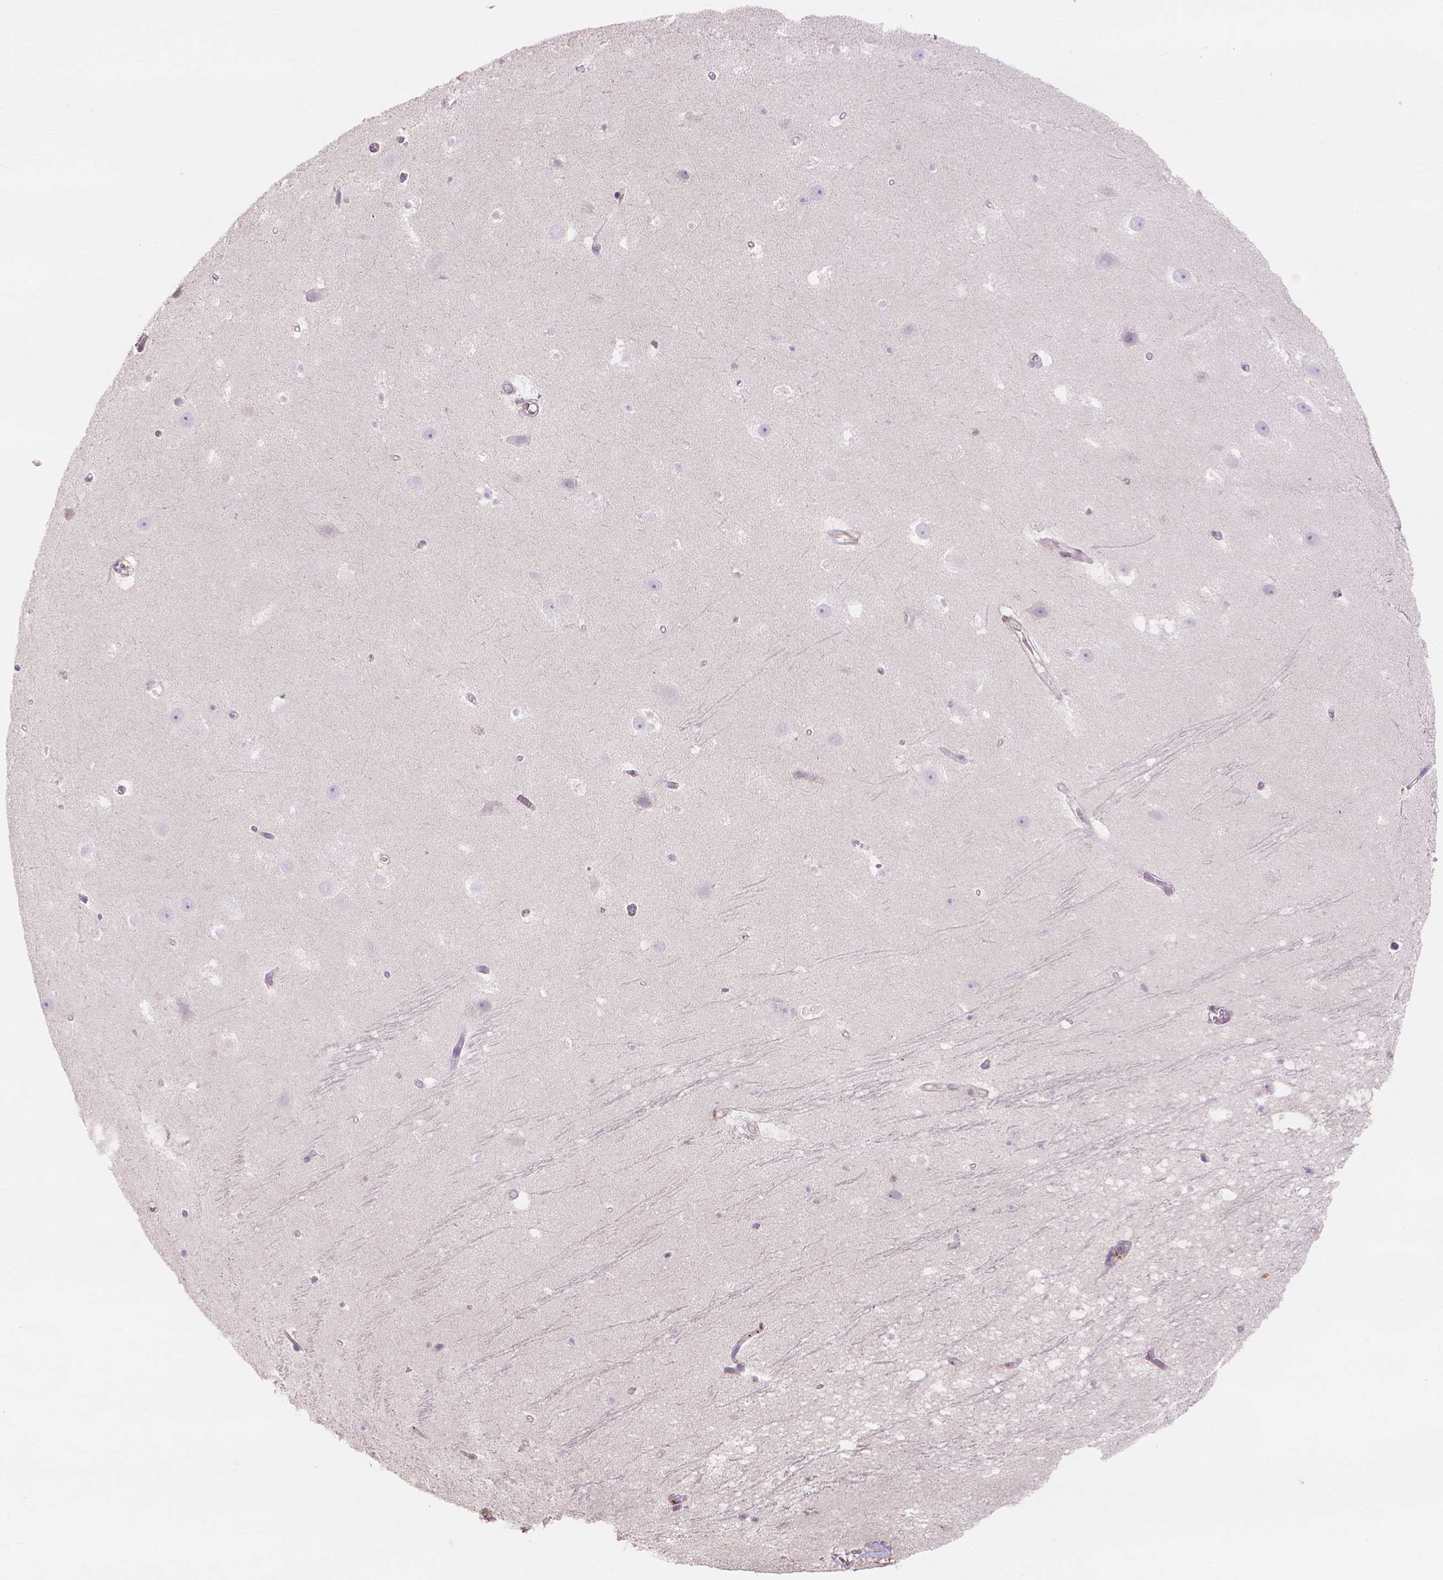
{"staining": {"intensity": "negative", "quantity": "none", "location": "none"}, "tissue": "hippocampus", "cell_type": "Glial cells", "image_type": "normal", "snomed": [{"axis": "morphology", "description": "Normal tissue, NOS"}, {"axis": "topography", "description": "Hippocampus"}], "caption": "Immunohistochemistry (IHC) photomicrograph of unremarkable human hippocampus stained for a protein (brown), which demonstrates no positivity in glial cells. (DAB IHC visualized using brightfield microscopy, high magnification).", "gene": "PRDM13", "patient": {"sex": "male", "age": 26}}